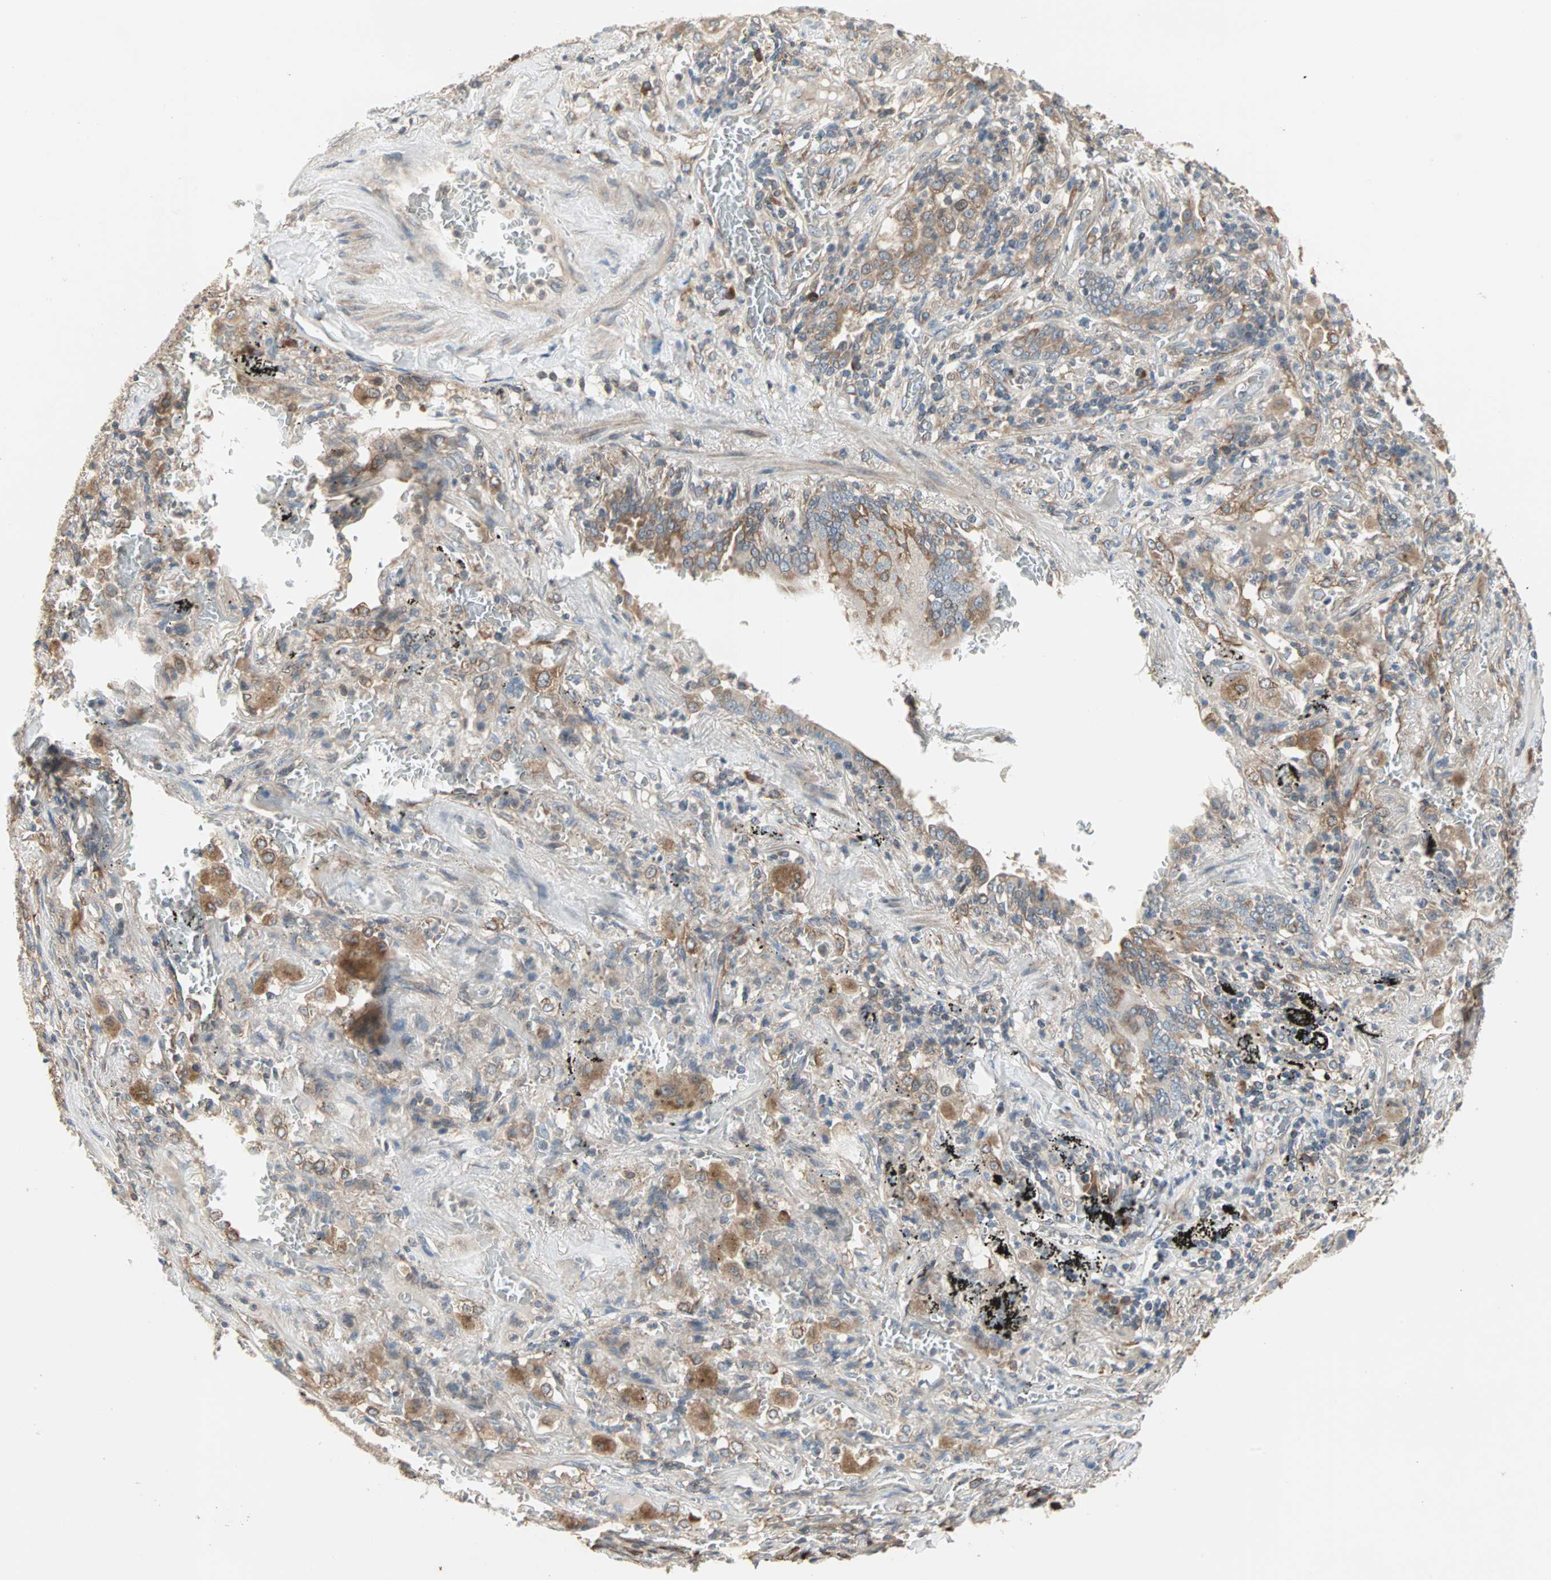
{"staining": {"intensity": "moderate", "quantity": "25%-75%", "location": "cytoplasmic/membranous"}, "tissue": "lung cancer", "cell_type": "Tumor cells", "image_type": "cancer", "snomed": [{"axis": "morphology", "description": "Squamous cell carcinoma, NOS"}, {"axis": "topography", "description": "Lung"}], "caption": "This image displays IHC staining of lung cancer (squamous cell carcinoma), with medium moderate cytoplasmic/membranous expression in about 25%-75% of tumor cells.", "gene": "SAR1A", "patient": {"sex": "male", "age": 57}}